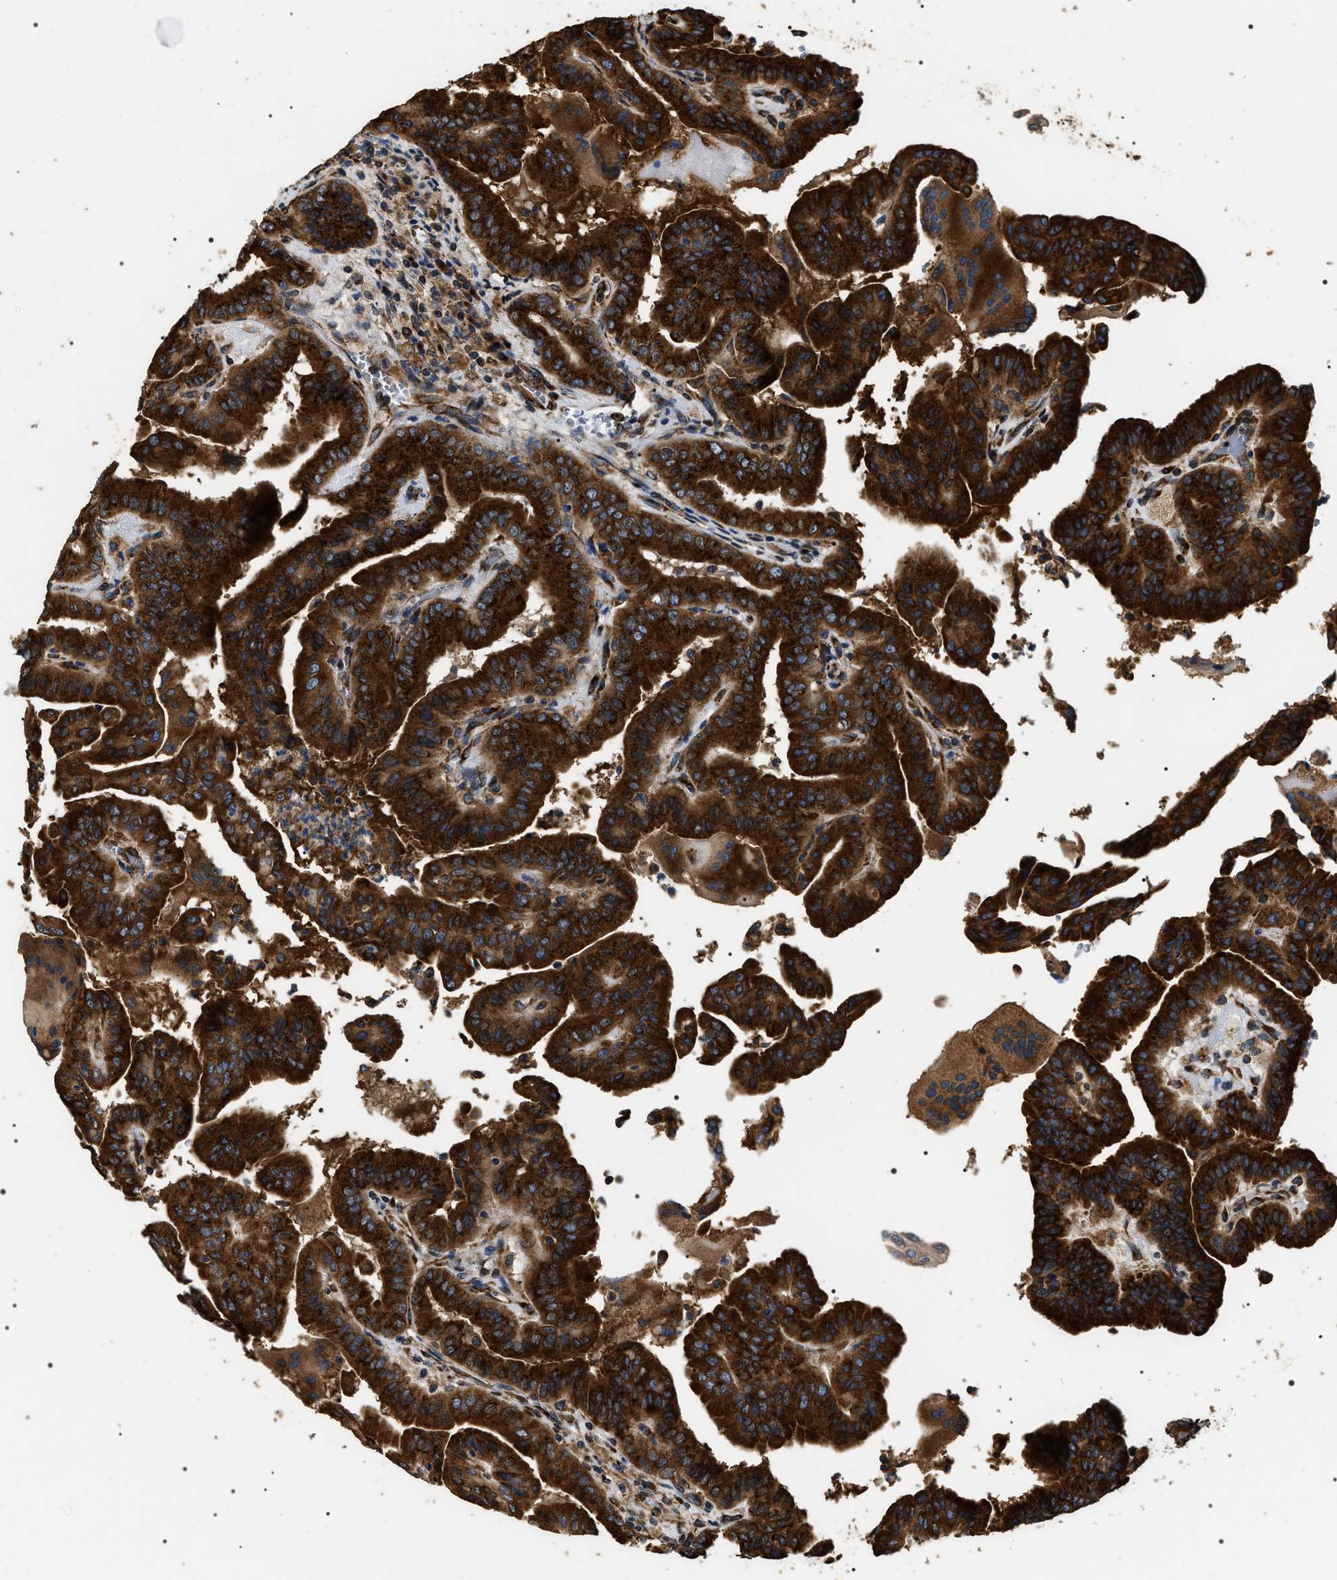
{"staining": {"intensity": "strong", "quantity": ">75%", "location": "cytoplasmic/membranous"}, "tissue": "thyroid cancer", "cell_type": "Tumor cells", "image_type": "cancer", "snomed": [{"axis": "morphology", "description": "Papillary adenocarcinoma, NOS"}, {"axis": "topography", "description": "Thyroid gland"}], "caption": "A photomicrograph showing strong cytoplasmic/membranous positivity in about >75% of tumor cells in thyroid cancer (papillary adenocarcinoma), as visualized by brown immunohistochemical staining.", "gene": "KTN1", "patient": {"sex": "male", "age": 33}}